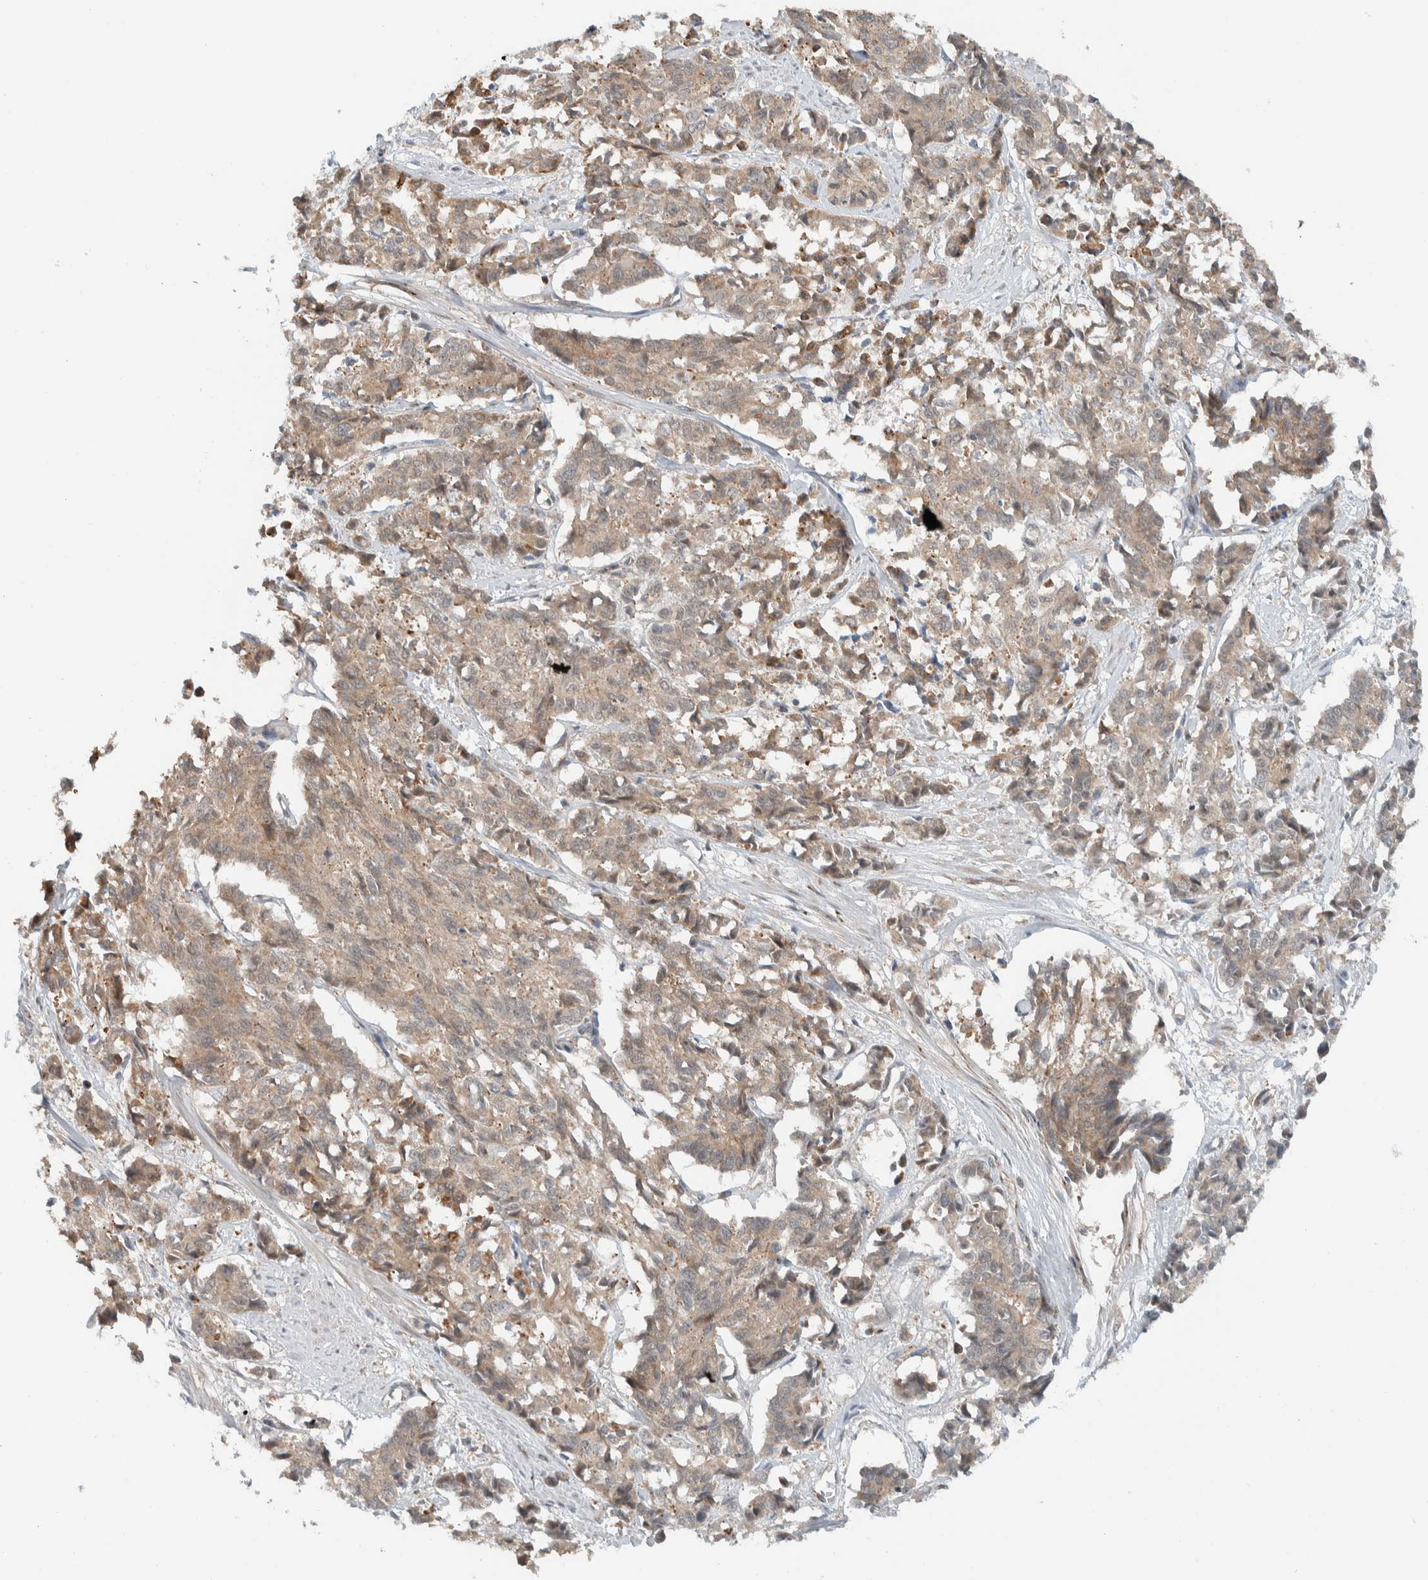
{"staining": {"intensity": "weak", "quantity": ">75%", "location": "cytoplasmic/membranous"}, "tissue": "cervical cancer", "cell_type": "Tumor cells", "image_type": "cancer", "snomed": [{"axis": "morphology", "description": "Squamous cell carcinoma, NOS"}, {"axis": "topography", "description": "Cervix"}], "caption": "Protein expression analysis of squamous cell carcinoma (cervical) displays weak cytoplasmic/membranous staining in about >75% of tumor cells.", "gene": "RERE", "patient": {"sex": "female", "age": 35}}